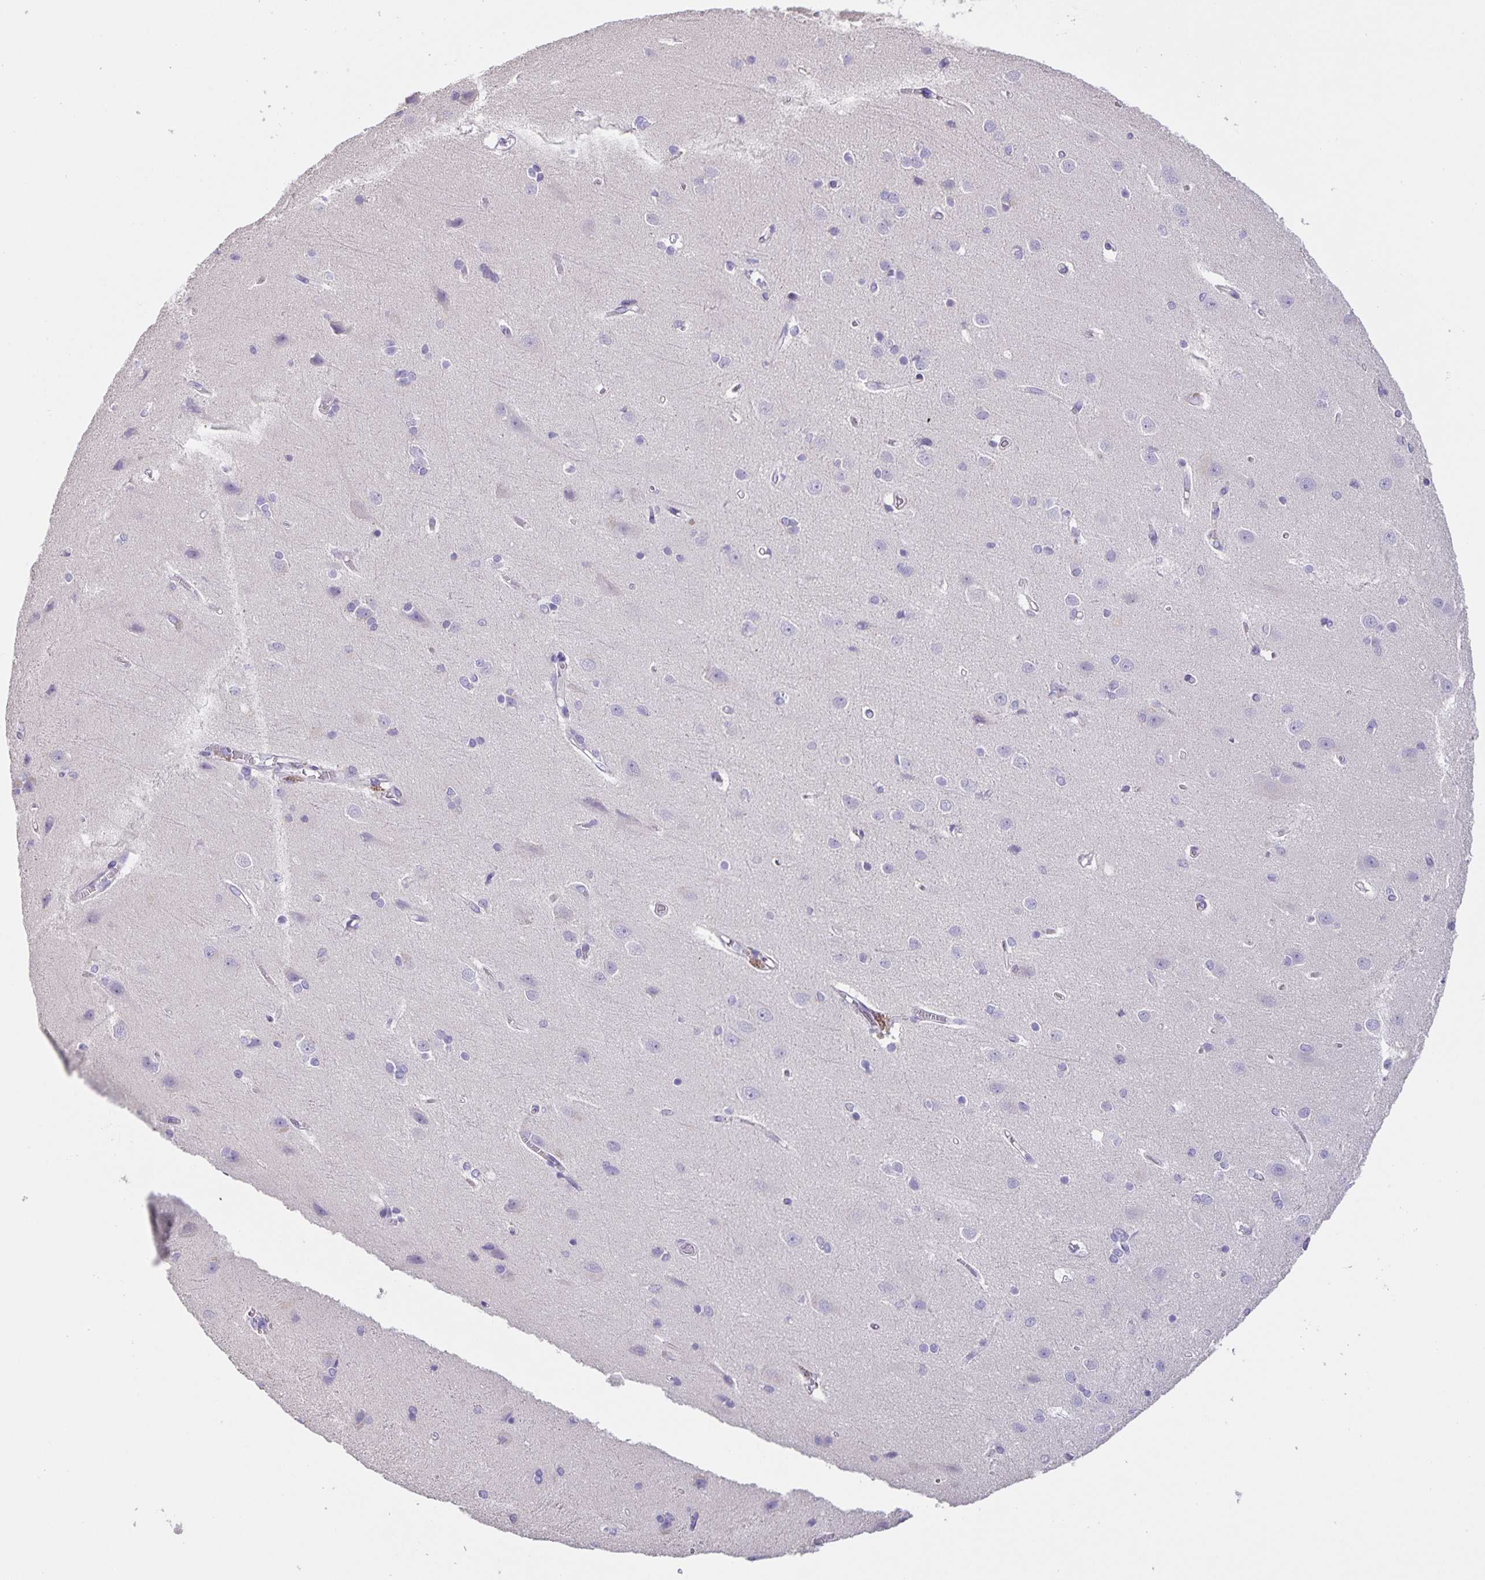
{"staining": {"intensity": "negative", "quantity": "none", "location": "none"}, "tissue": "cerebral cortex", "cell_type": "Endothelial cells", "image_type": "normal", "snomed": [{"axis": "morphology", "description": "Normal tissue, NOS"}, {"axis": "topography", "description": "Cerebral cortex"}], "caption": "Endothelial cells show no significant positivity in unremarkable cerebral cortex. (DAB (3,3'-diaminobenzidine) immunohistochemistry (IHC) visualized using brightfield microscopy, high magnification).", "gene": "PRR36", "patient": {"sex": "male", "age": 37}}